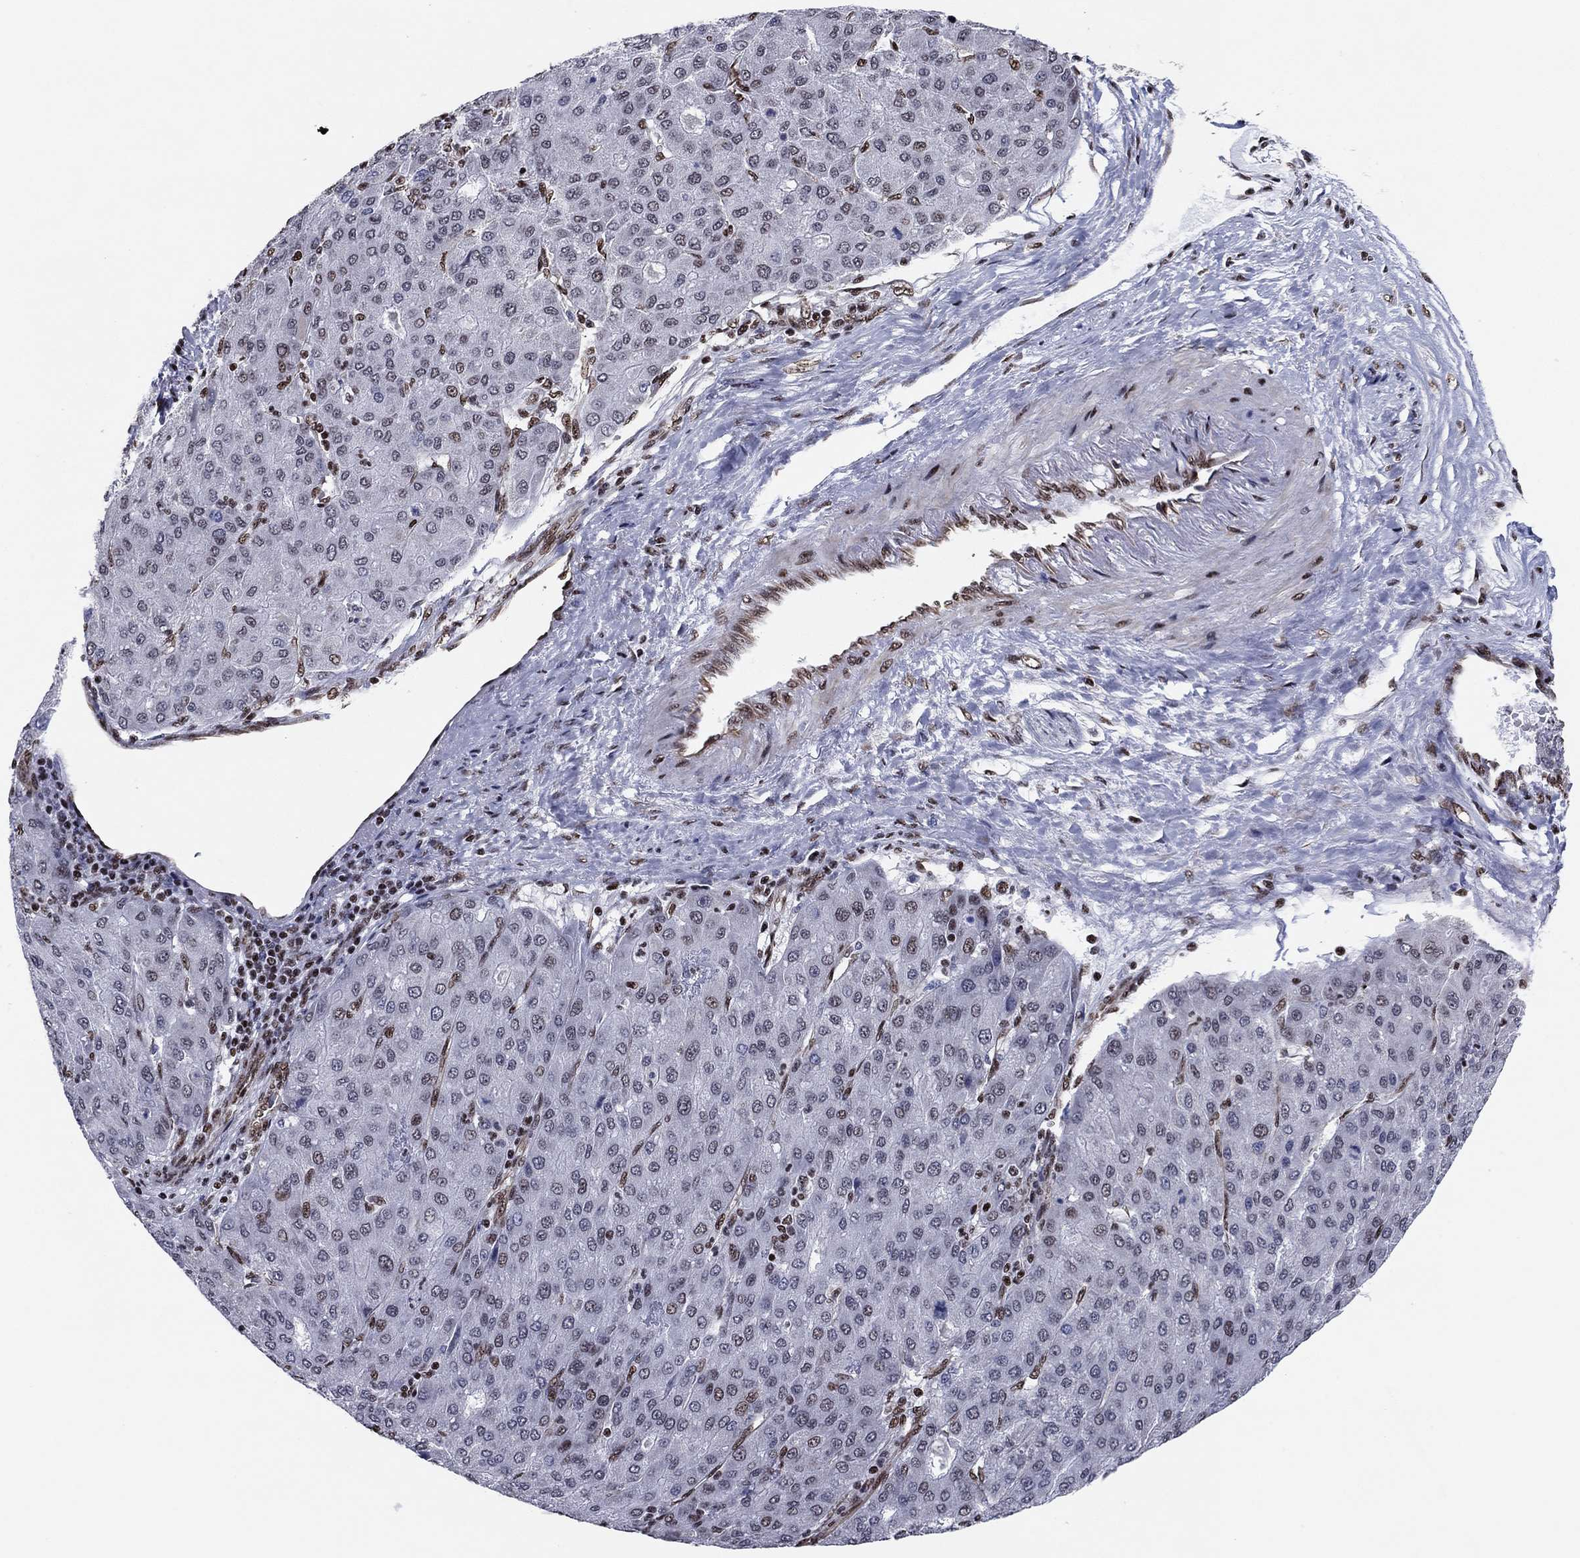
{"staining": {"intensity": "moderate", "quantity": "<25%", "location": "nuclear"}, "tissue": "liver cancer", "cell_type": "Tumor cells", "image_type": "cancer", "snomed": [{"axis": "morphology", "description": "Carcinoma, Hepatocellular, NOS"}, {"axis": "topography", "description": "Liver"}], "caption": "Immunohistochemistry histopathology image of neoplastic tissue: human hepatocellular carcinoma (liver) stained using immunohistochemistry demonstrates low levels of moderate protein expression localized specifically in the nuclear of tumor cells, appearing as a nuclear brown color.", "gene": "N4BP2", "patient": {"sex": "male", "age": 65}}